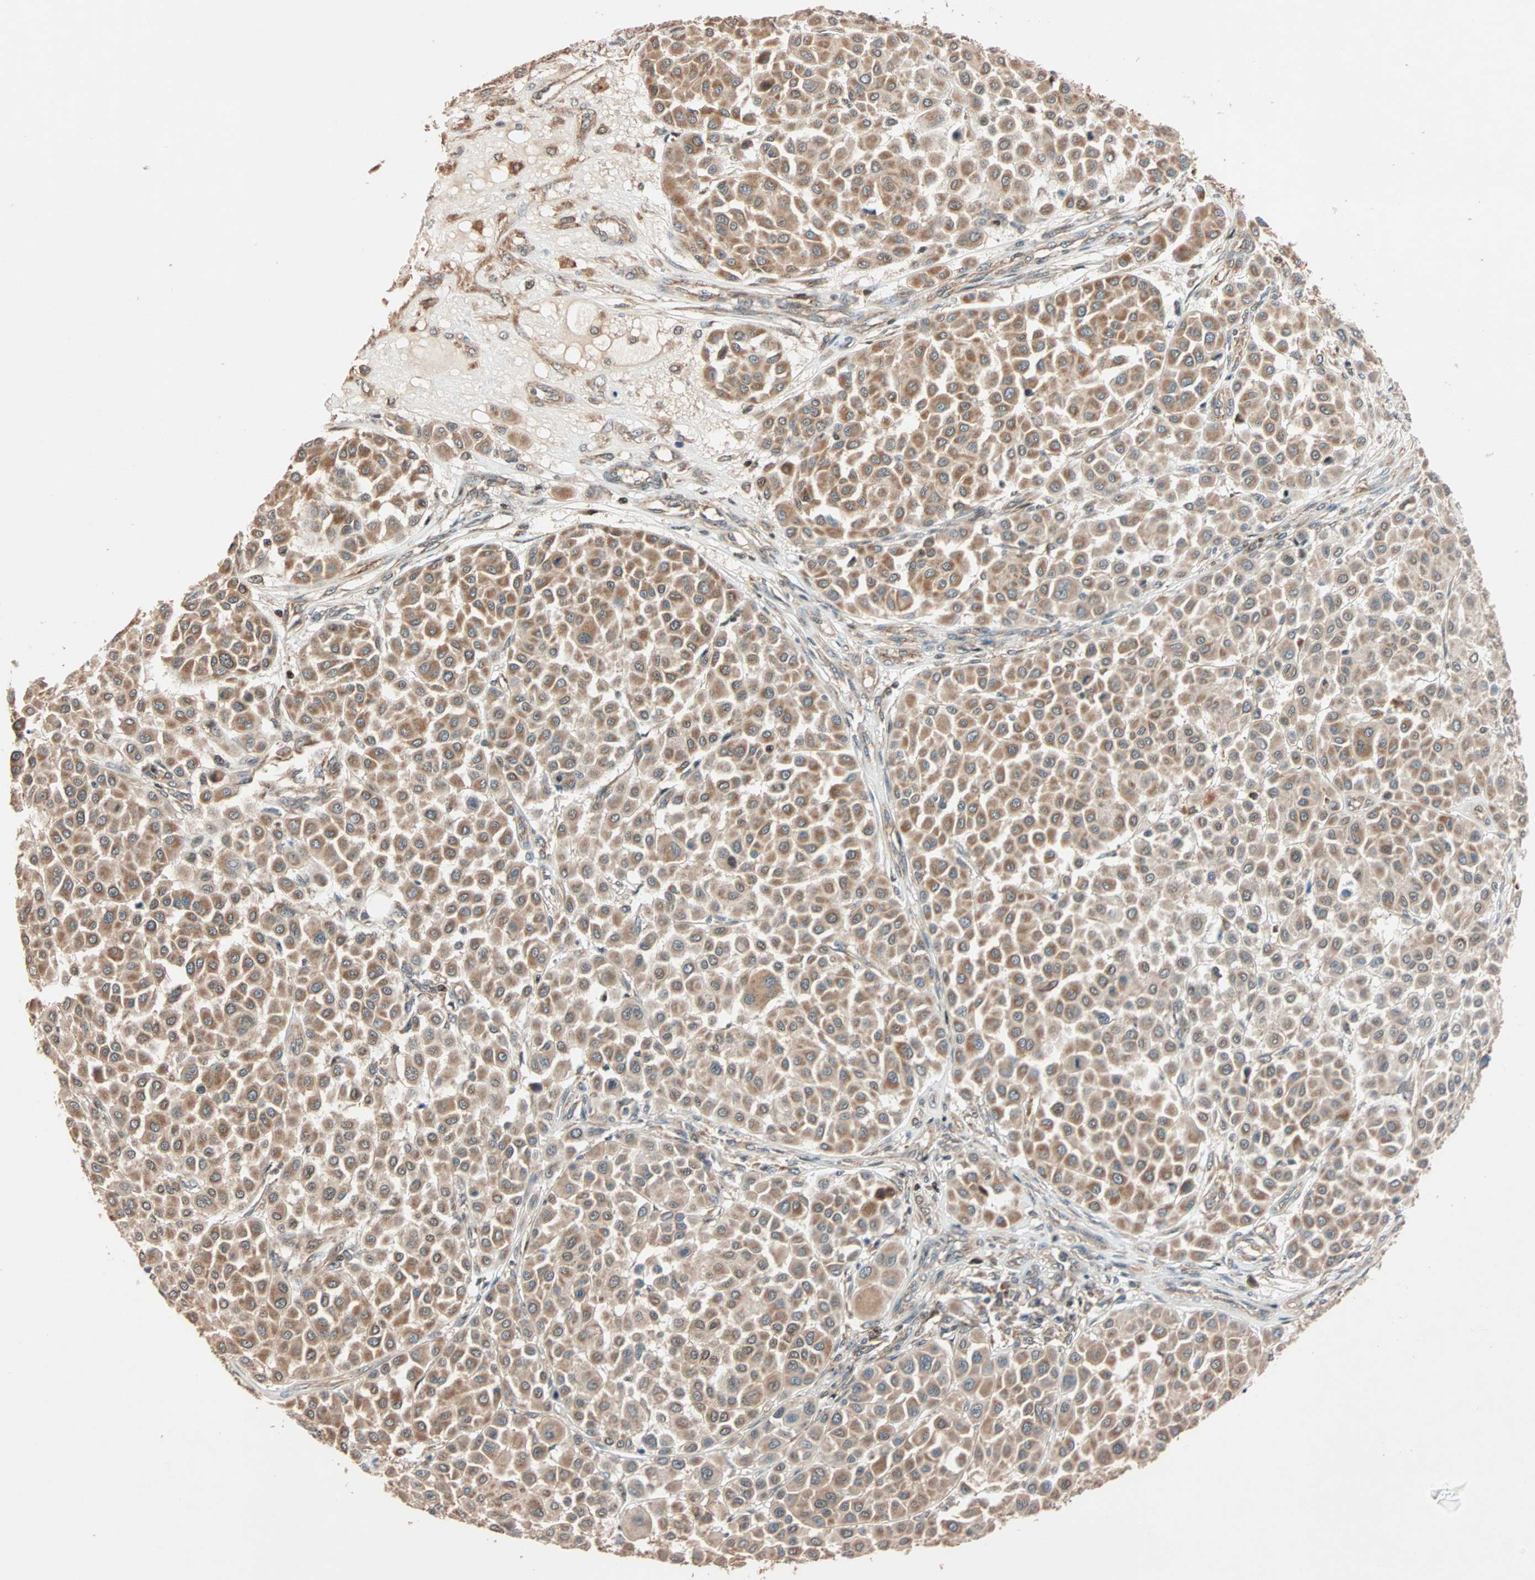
{"staining": {"intensity": "moderate", "quantity": ">75%", "location": "cytoplasmic/membranous"}, "tissue": "melanoma", "cell_type": "Tumor cells", "image_type": "cancer", "snomed": [{"axis": "morphology", "description": "Malignant melanoma, Metastatic site"}, {"axis": "topography", "description": "Soft tissue"}], "caption": "Malignant melanoma (metastatic site) was stained to show a protein in brown. There is medium levels of moderate cytoplasmic/membranous expression in about >75% of tumor cells. (IHC, brightfield microscopy, high magnification).", "gene": "HECW1", "patient": {"sex": "male", "age": 41}}